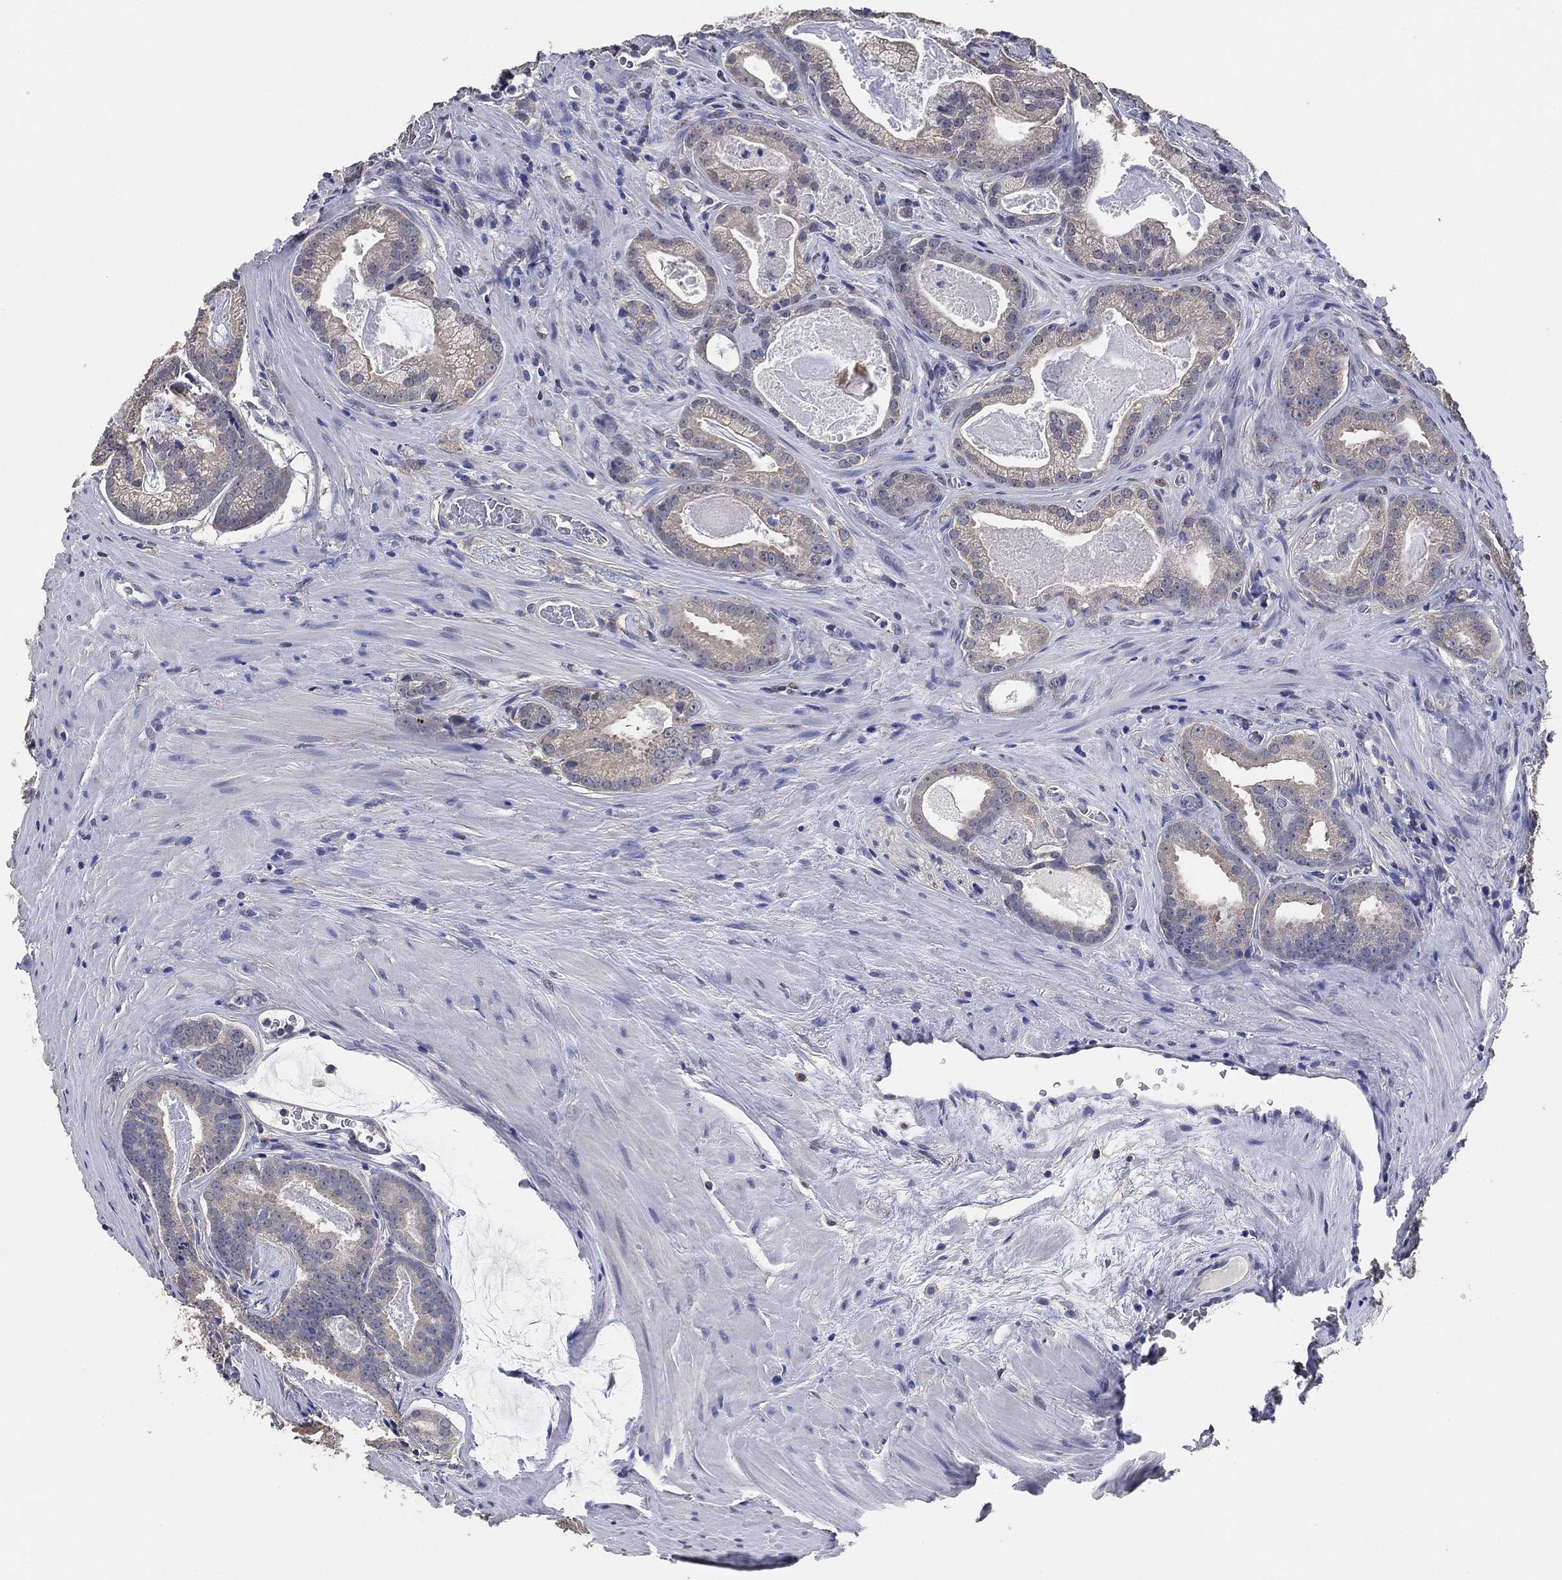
{"staining": {"intensity": "weak", "quantity": "<25%", "location": "cytoplasmic/membranous"}, "tissue": "prostate cancer", "cell_type": "Tumor cells", "image_type": "cancer", "snomed": [{"axis": "morphology", "description": "Adenocarcinoma, NOS"}, {"axis": "topography", "description": "Prostate"}], "caption": "DAB immunohistochemical staining of human adenocarcinoma (prostate) demonstrates no significant expression in tumor cells. Brightfield microscopy of immunohistochemistry stained with DAB (brown) and hematoxylin (blue), captured at high magnification.", "gene": "KLK5", "patient": {"sex": "male", "age": 61}}